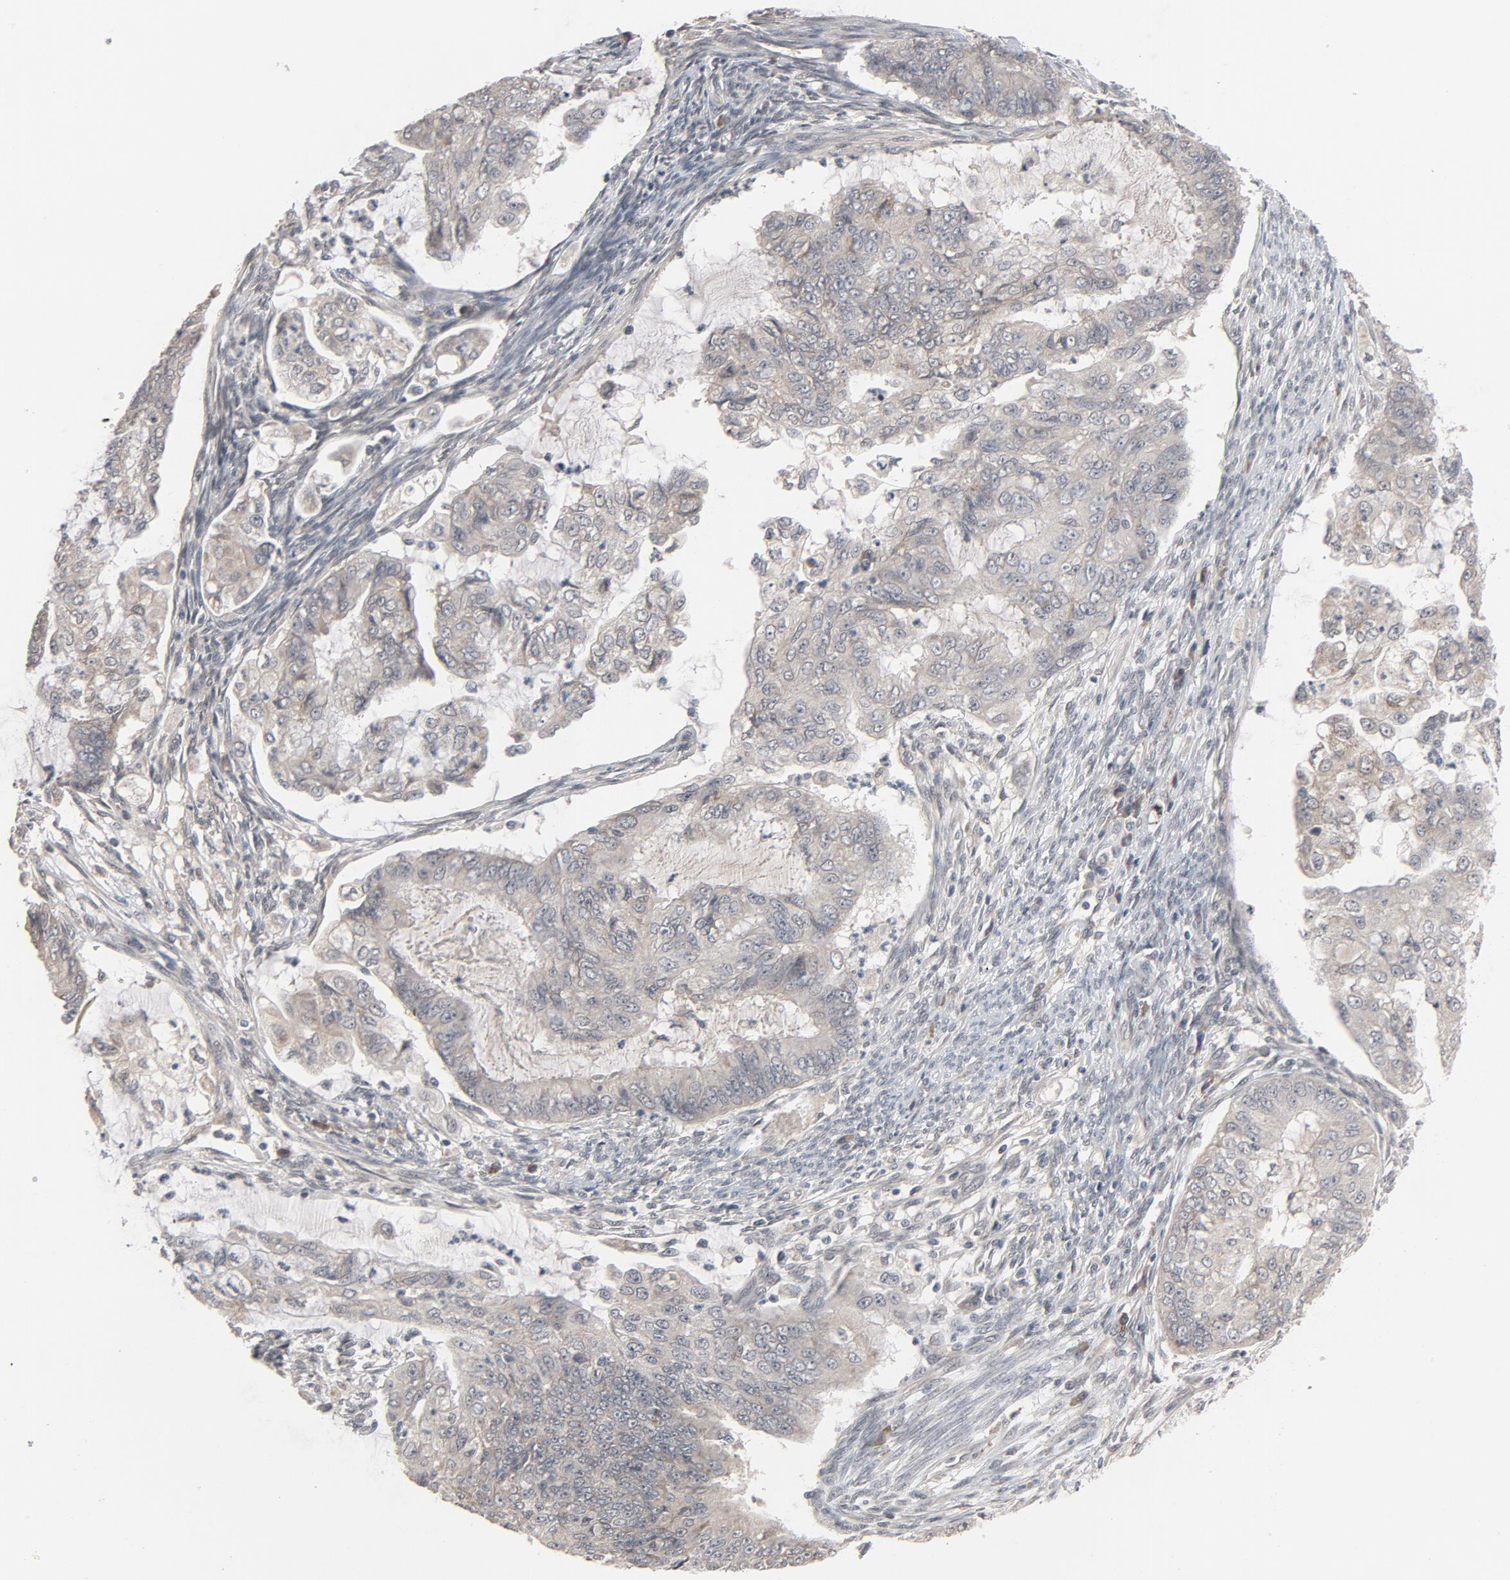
{"staining": {"intensity": "negative", "quantity": "none", "location": "none"}, "tissue": "endometrial cancer", "cell_type": "Tumor cells", "image_type": "cancer", "snomed": [{"axis": "morphology", "description": "Adenocarcinoma, NOS"}, {"axis": "topography", "description": "Endometrium"}], "caption": "This is an immunohistochemistry (IHC) photomicrograph of endometrial cancer. There is no positivity in tumor cells.", "gene": "MT3", "patient": {"sex": "female", "age": 75}}